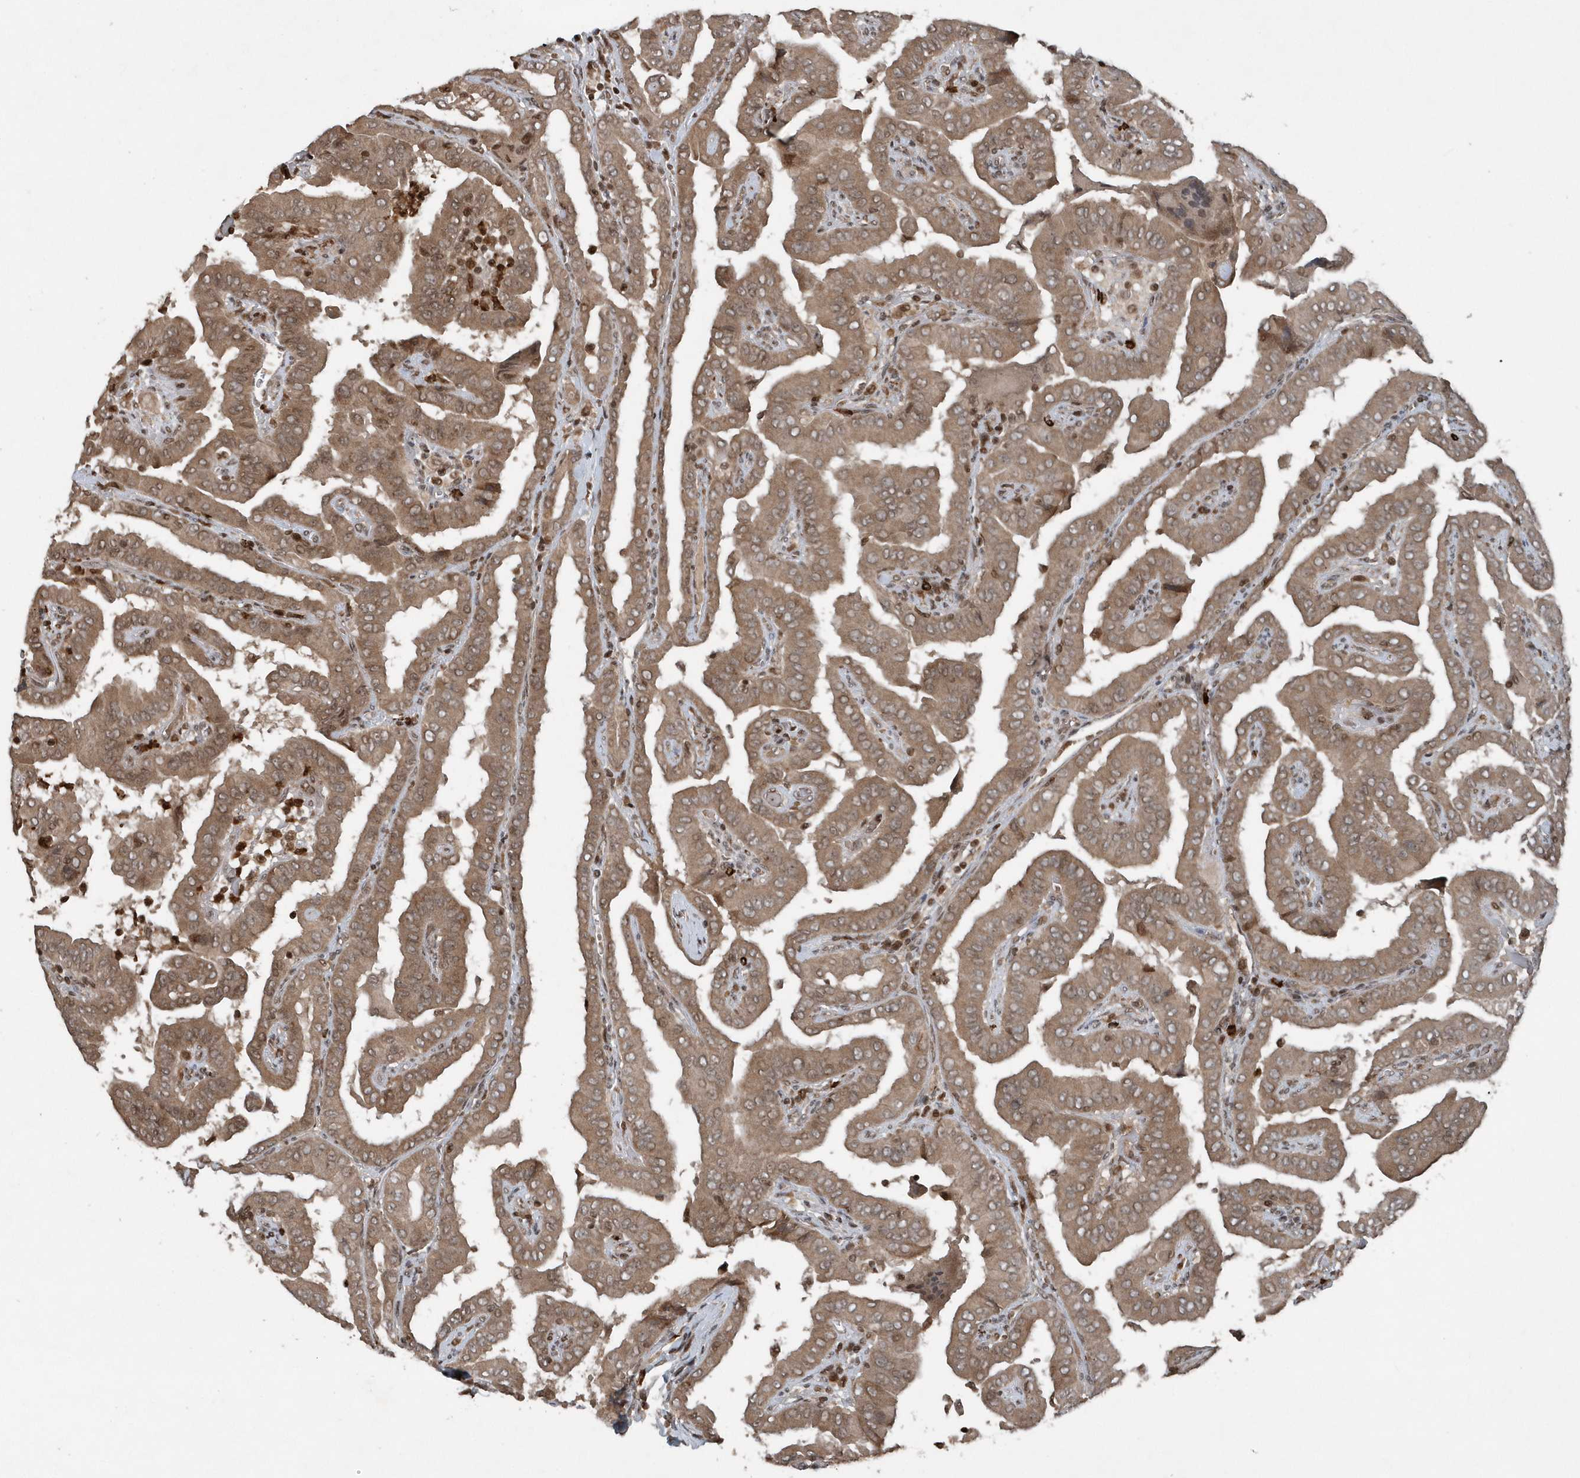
{"staining": {"intensity": "moderate", "quantity": ">75%", "location": "cytoplasmic/membranous"}, "tissue": "thyroid cancer", "cell_type": "Tumor cells", "image_type": "cancer", "snomed": [{"axis": "morphology", "description": "Papillary adenocarcinoma, NOS"}, {"axis": "topography", "description": "Thyroid gland"}], "caption": "Protein staining of papillary adenocarcinoma (thyroid) tissue reveals moderate cytoplasmic/membranous positivity in approximately >75% of tumor cells.", "gene": "EIF2B1", "patient": {"sex": "male", "age": 33}}